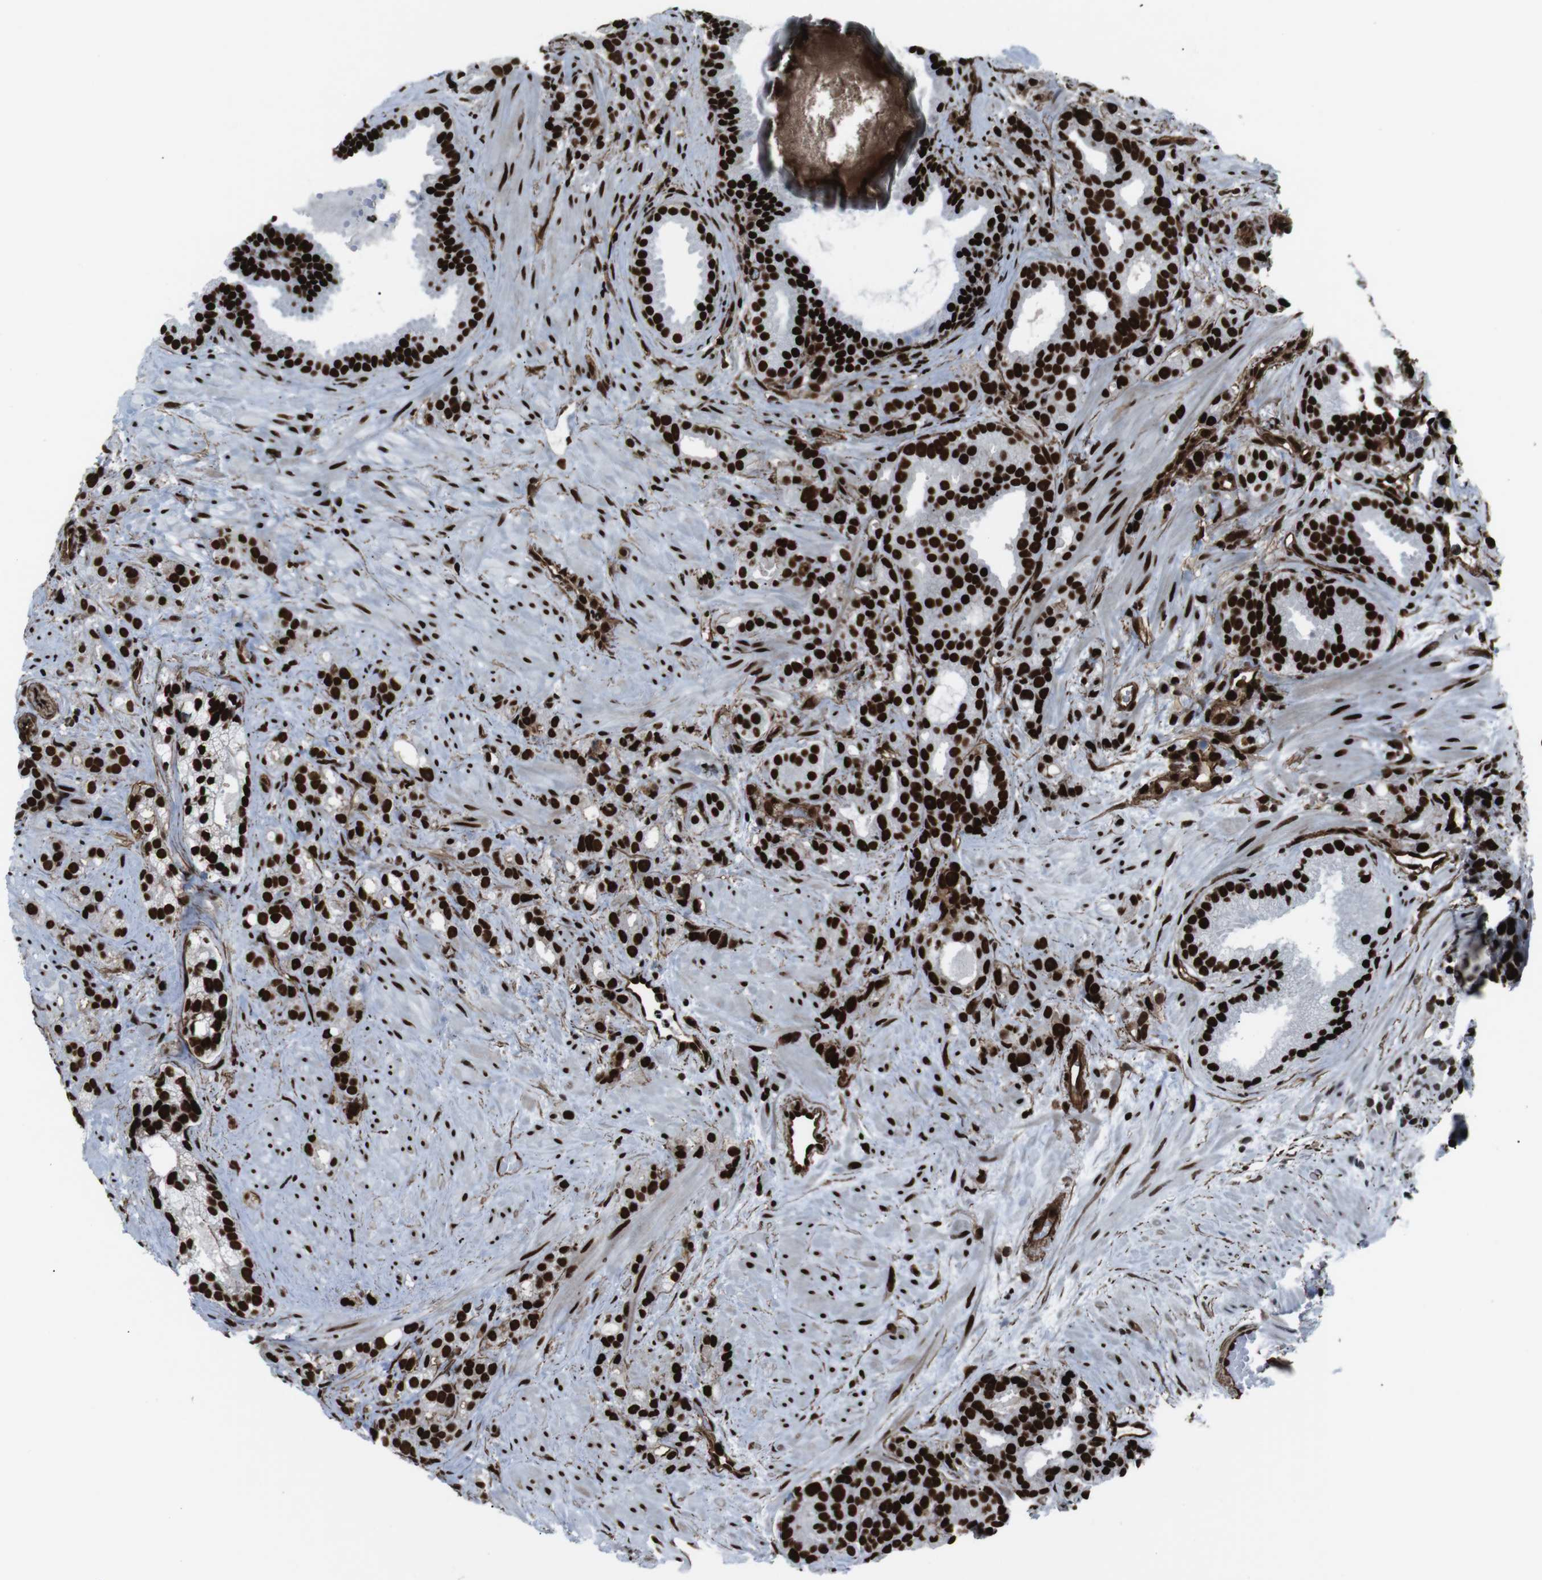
{"staining": {"intensity": "strong", "quantity": ">75%", "location": "nuclear"}, "tissue": "prostate cancer", "cell_type": "Tumor cells", "image_type": "cancer", "snomed": [{"axis": "morphology", "description": "Adenocarcinoma, Low grade"}, {"axis": "topography", "description": "Prostate"}], "caption": "Protein expression analysis of human prostate cancer reveals strong nuclear expression in about >75% of tumor cells. (DAB = brown stain, brightfield microscopy at high magnification).", "gene": "HNRNPU", "patient": {"sex": "male", "age": 89}}